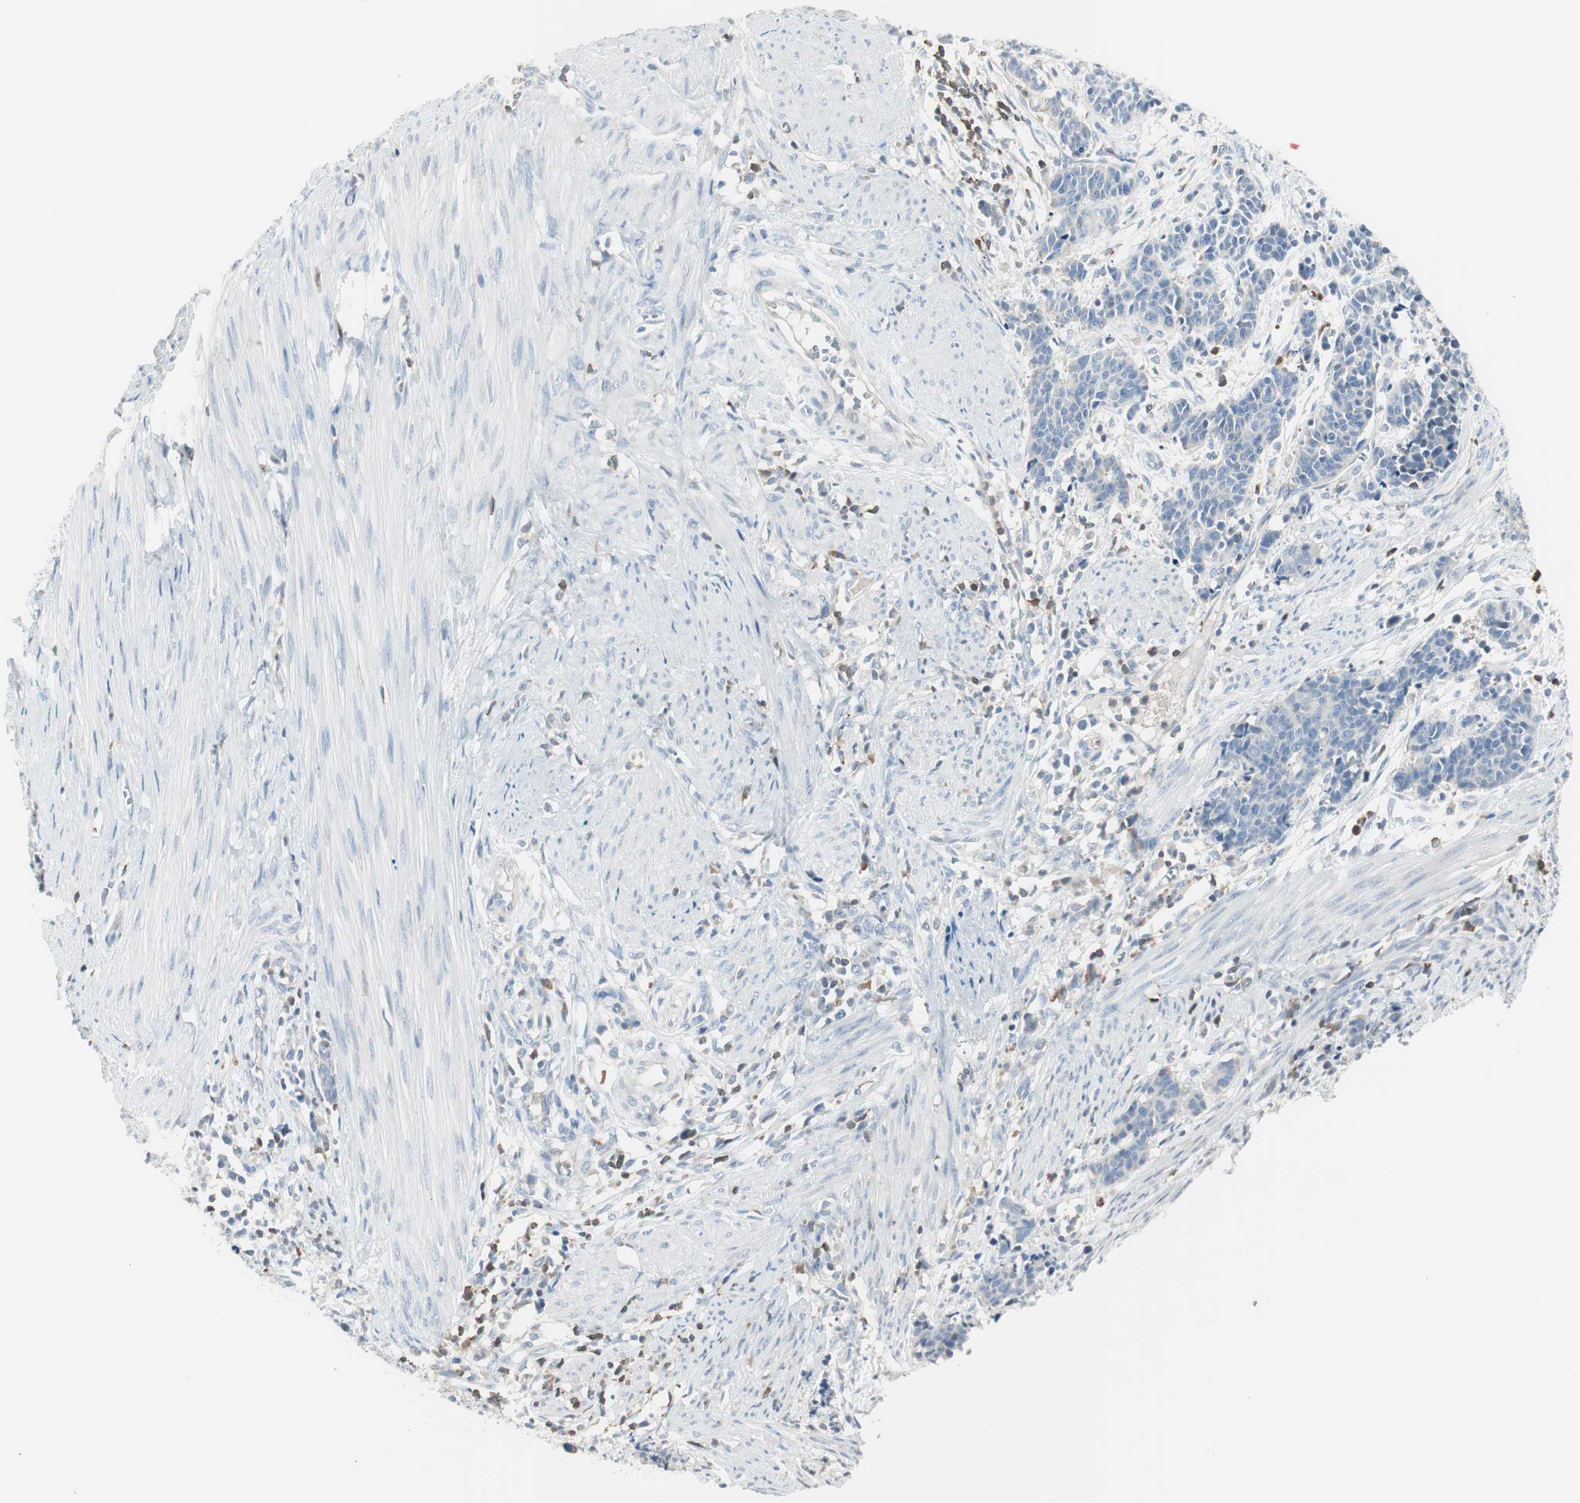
{"staining": {"intensity": "negative", "quantity": "none", "location": "none"}, "tissue": "cervical cancer", "cell_type": "Tumor cells", "image_type": "cancer", "snomed": [{"axis": "morphology", "description": "Squamous cell carcinoma, NOS"}, {"axis": "topography", "description": "Cervix"}], "caption": "Tumor cells are negative for brown protein staining in cervical cancer (squamous cell carcinoma).", "gene": "SLC9A3R1", "patient": {"sex": "female", "age": 35}}